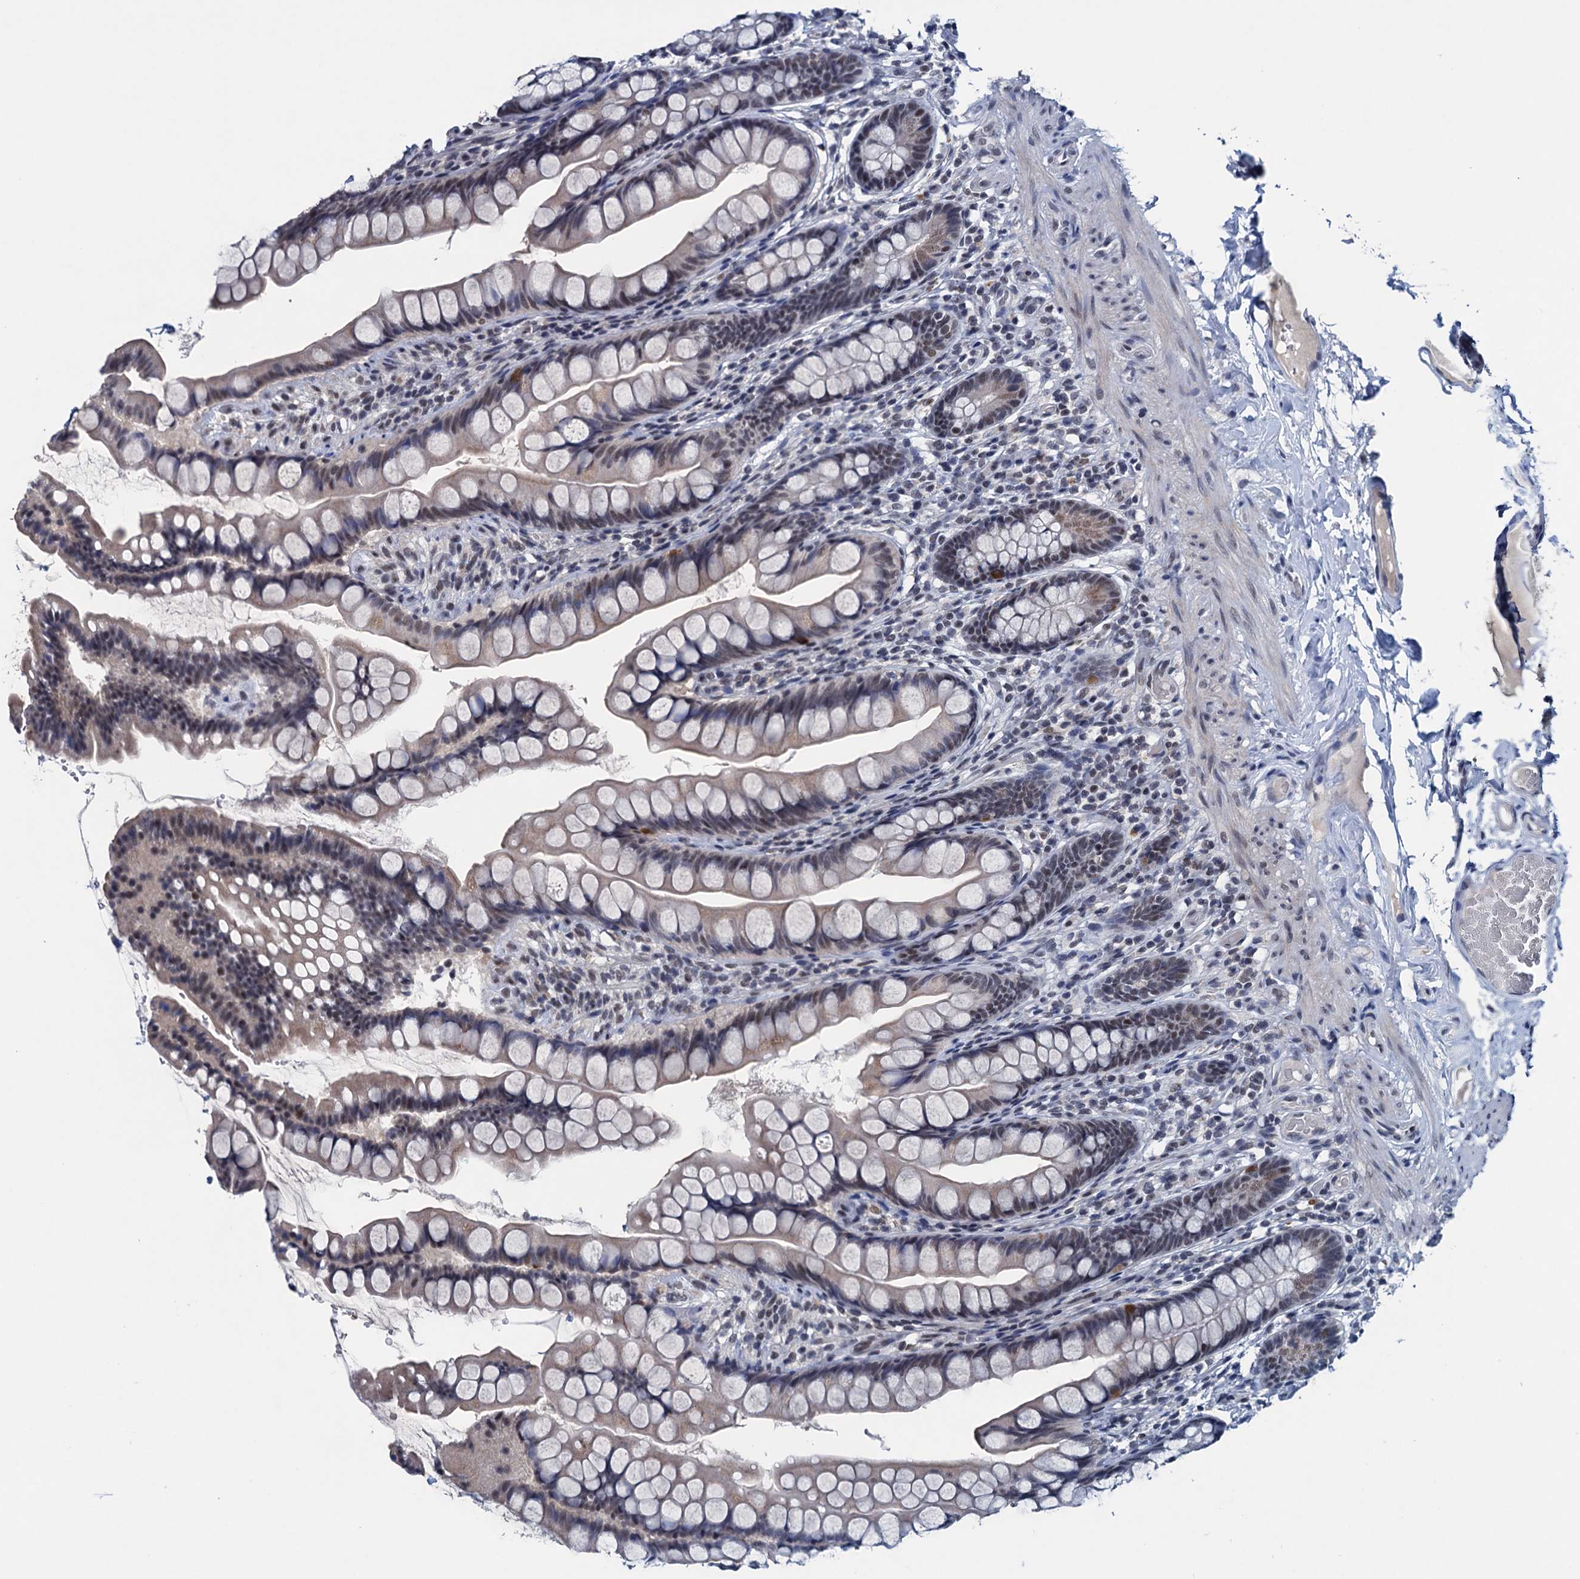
{"staining": {"intensity": "weak", "quantity": "25%-75%", "location": "nuclear"}, "tissue": "small intestine", "cell_type": "Glandular cells", "image_type": "normal", "snomed": [{"axis": "morphology", "description": "Normal tissue, NOS"}, {"axis": "topography", "description": "Small intestine"}], "caption": "Immunohistochemical staining of unremarkable human small intestine shows 25%-75% levels of weak nuclear protein positivity in approximately 25%-75% of glandular cells. The staining was performed using DAB to visualize the protein expression in brown, while the nuclei were stained in blue with hematoxylin (Magnification: 20x).", "gene": "FNBP4", "patient": {"sex": "male", "age": 70}}